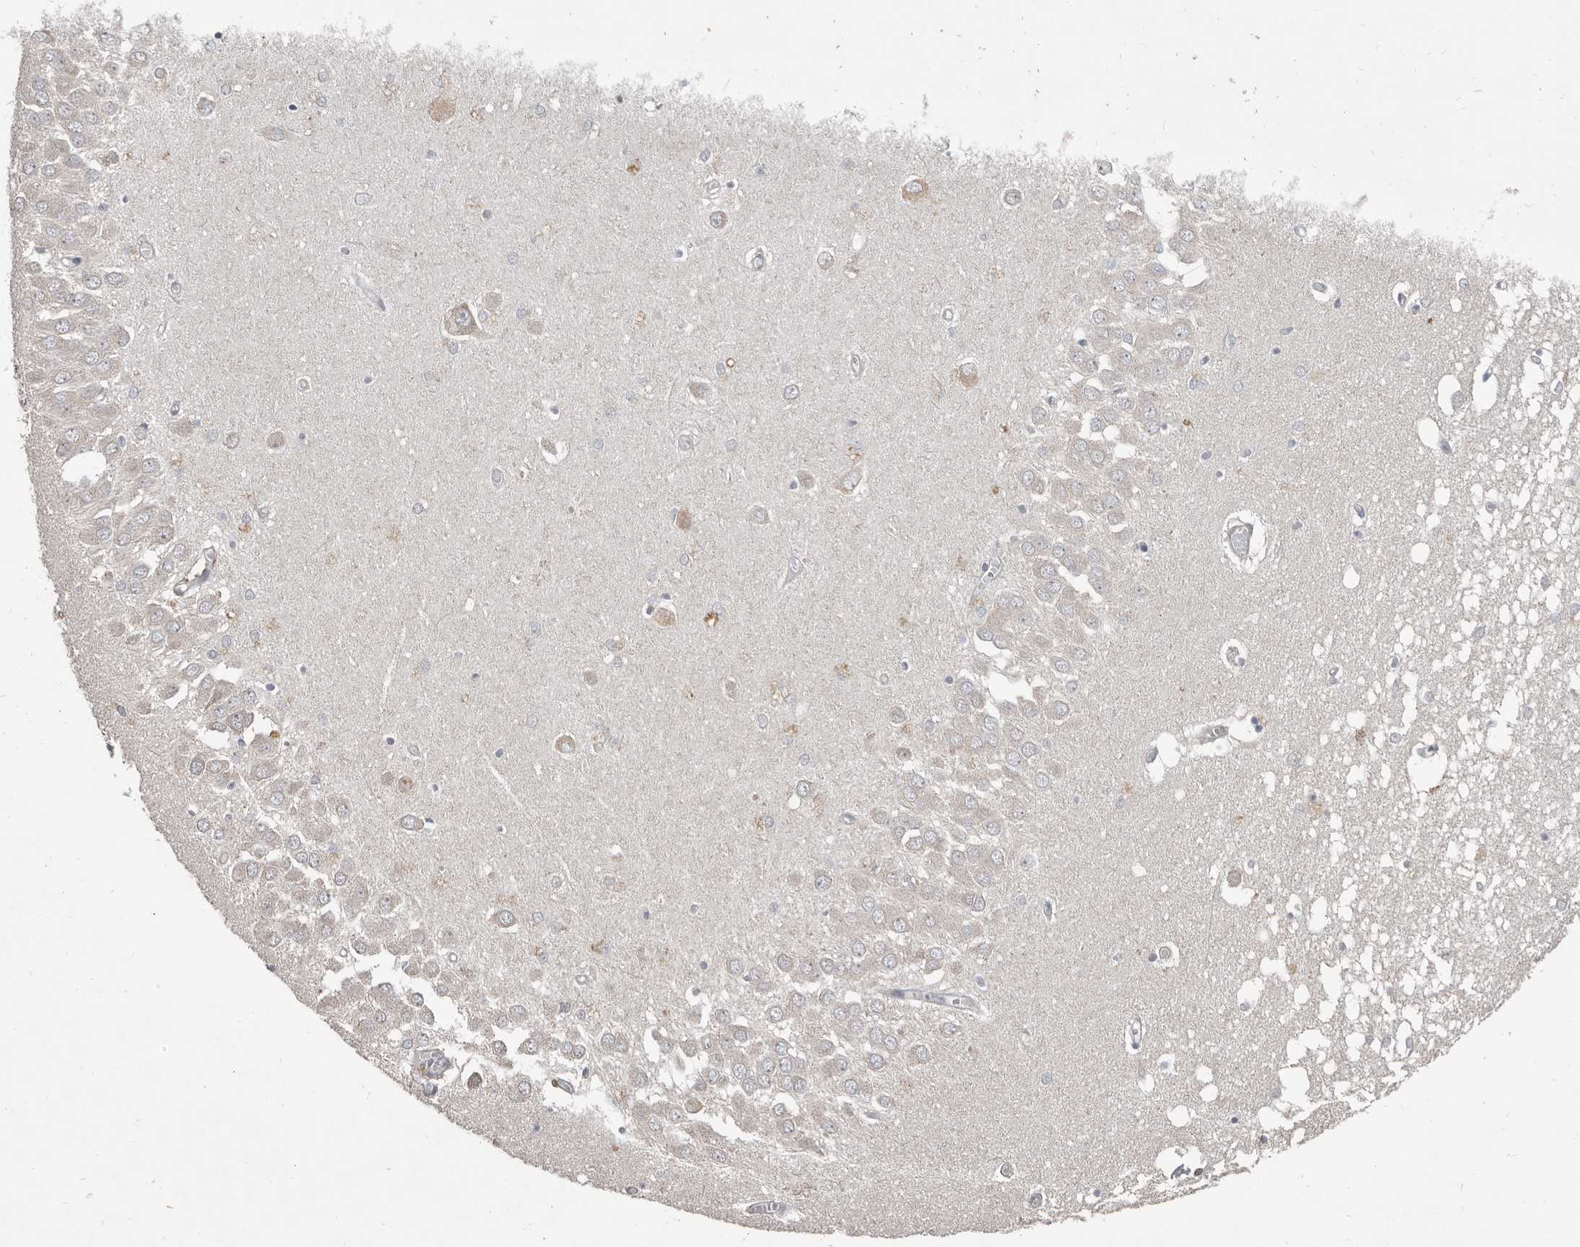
{"staining": {"intensity": "negative", "quantity": "none", "location": "none"}, "tissue": "hippocampus", "cell_type": "Glial cells", "image_type": "normal", "snomed": [{"axis": "morphology", "description": "Normal tissue, NOS"}, {"axis": "topography", "description": "Hippocampus"}], "caption": "Normal hippocampus was stained to show a protein in brown. There is no significant positivity in glial cells. (DAB (3,3'-diaminobenzidine) immunohistochemistry visualized using brightfield microscopy, high magnification).", "gene": "AKNAD1", "patient": {"sex": "male", "age": 70}}